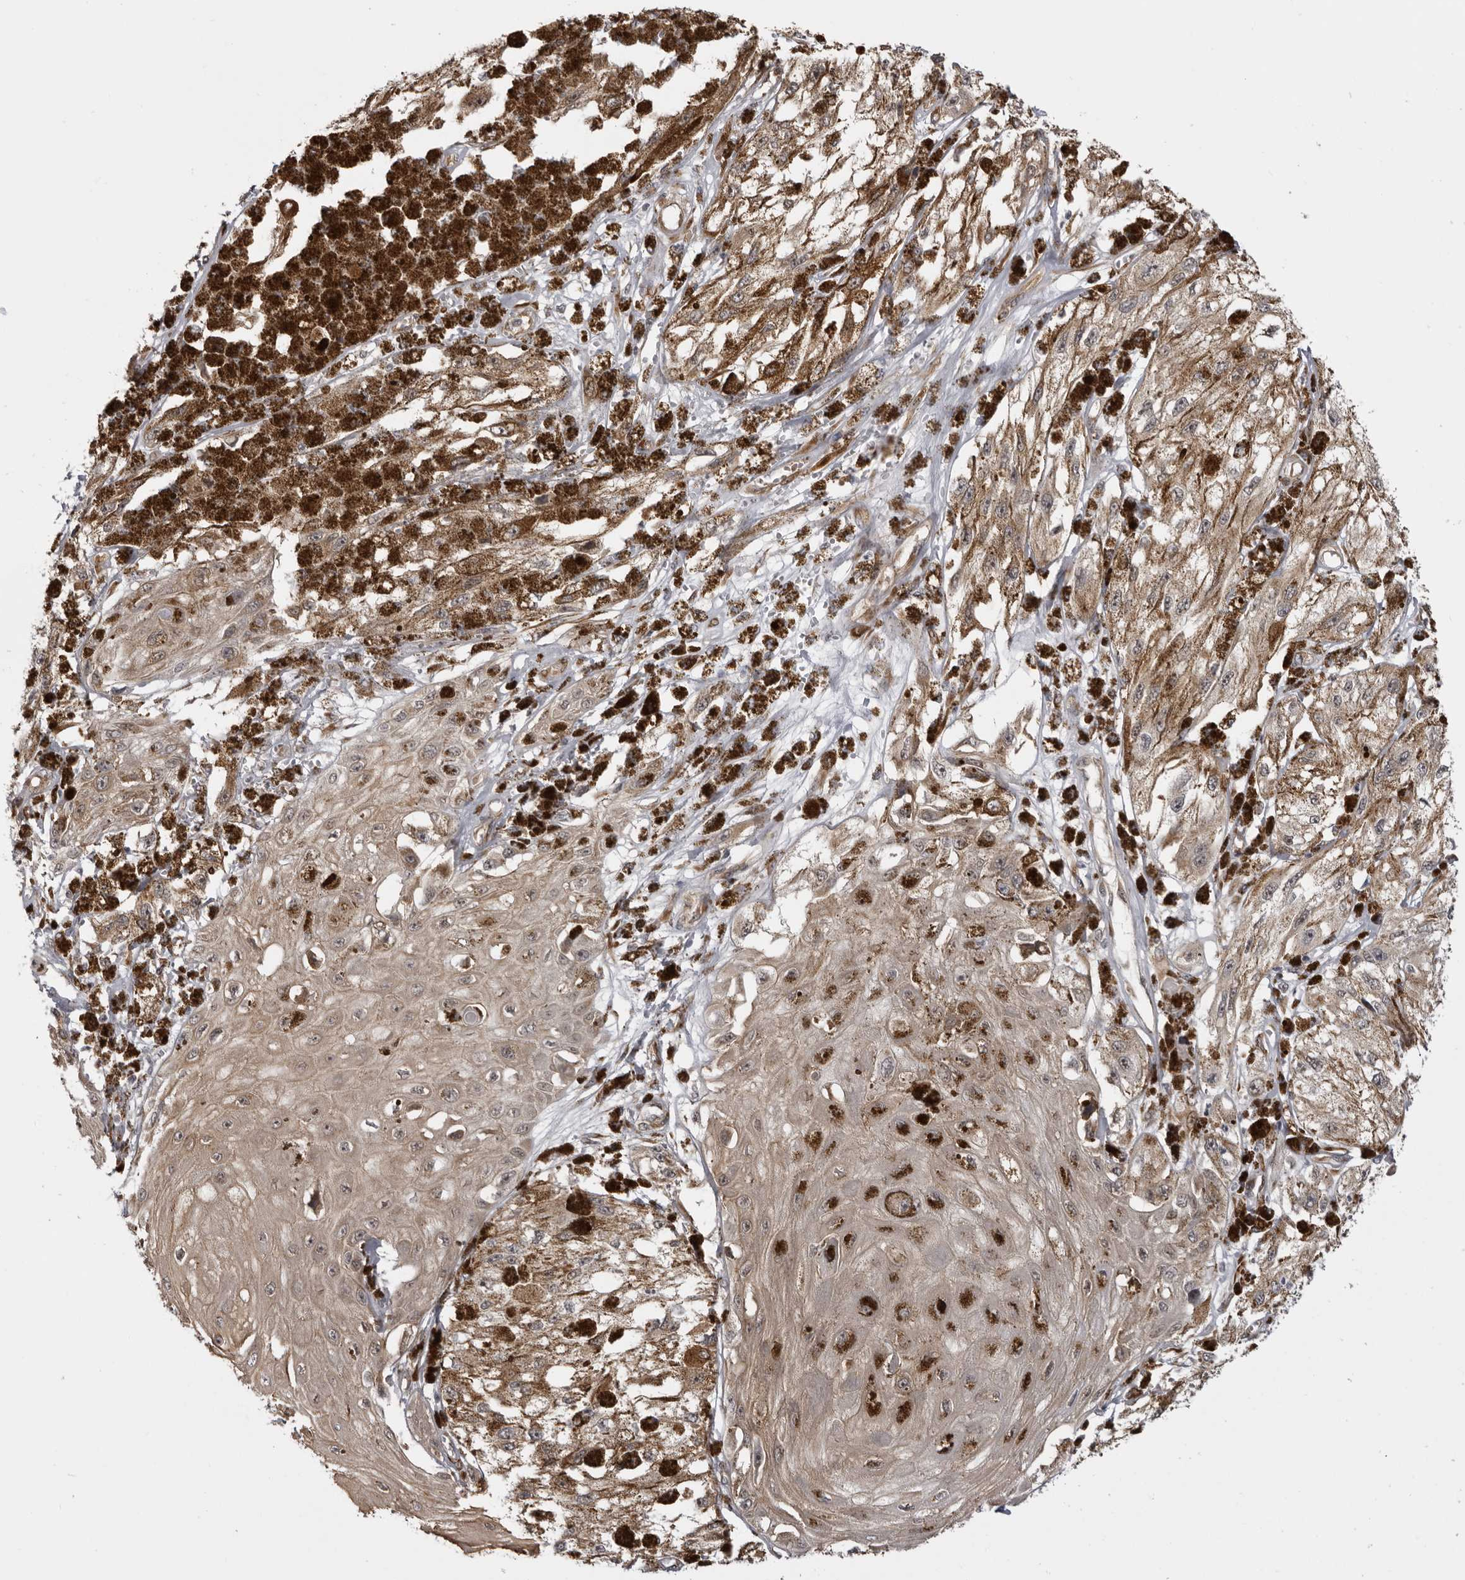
{"staining": {"intensity": "moderate", "quantity": ">75%", "location": "cytoplasmic/membranous"}, "tissue": "melanoma", "cell_type": "Tumor cells", "image_type": "cancer", "snomed": [{"axis": "morphology", "description": "Malignant melanoma, NOS"}, {"axis": "topography", "description": "Skin"}], "caption": "This is an image of immunohistochemistry (IHC) staining of malignant melanoma, which shows moderate expression in the cytoplasmic/membranous of tumor cells.", "gene": "DNAH14", "patient": {"sex": "male", "age": 88}}